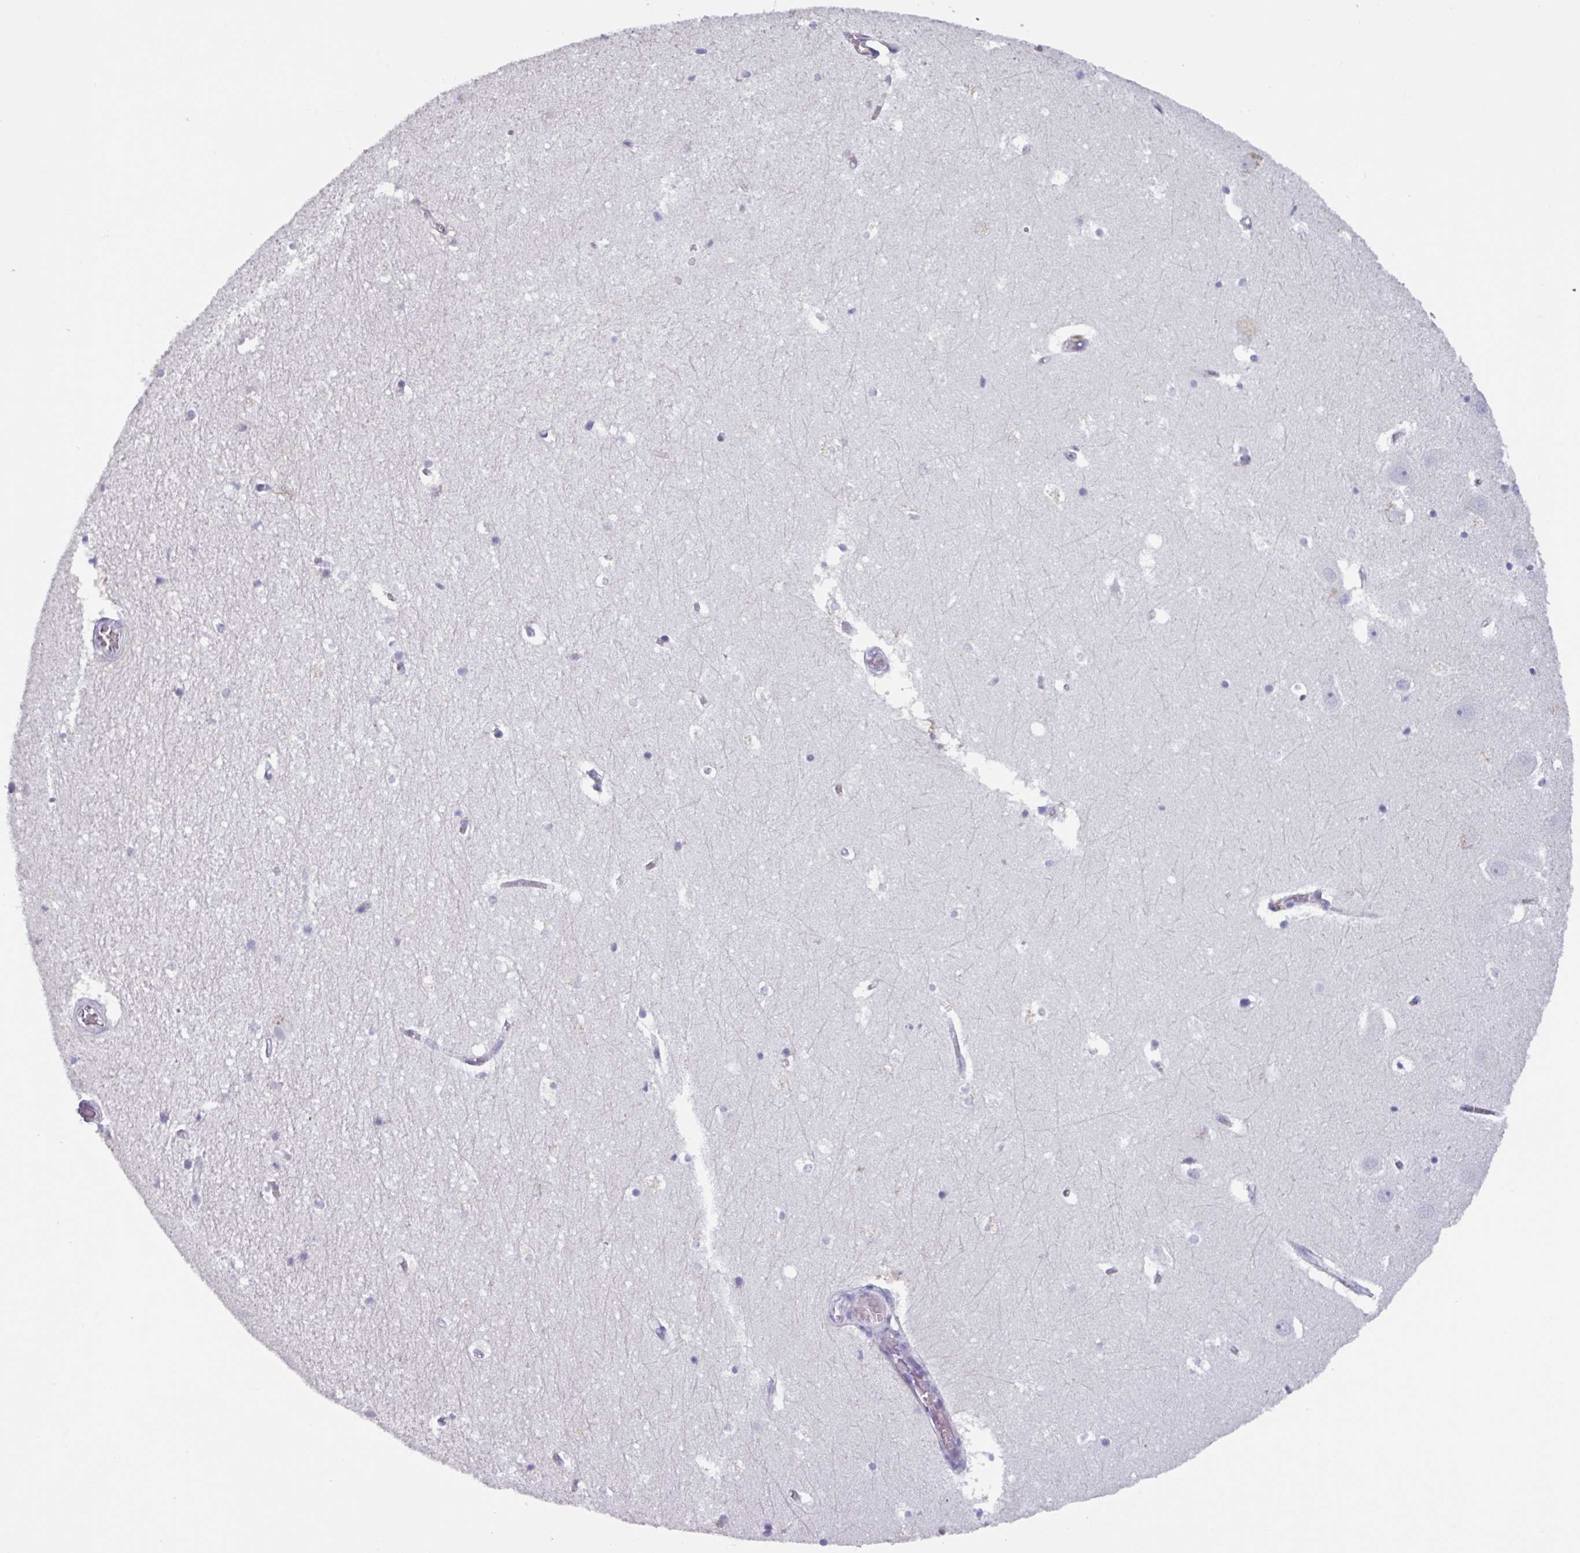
{"staining": {"intensity": "negative", "quantity": "none", "location": "none"}, "tissue": "hippocampus", "cell_type": "Glial cells", "image_type": "normal", "snomed": [{"axis": "morphology", "description": "Normal tissue, NOS"}, {"axis": "topography", "description": "Hippocampus"}], "caption": "Benign hippocampus was stained to show a protein in brown. There is no significant expression in glial cells. (IHC, brightfield microscopy, high magnification).", "gene": "OR2T10", "patient": {"sex": "female", "age": 52}}